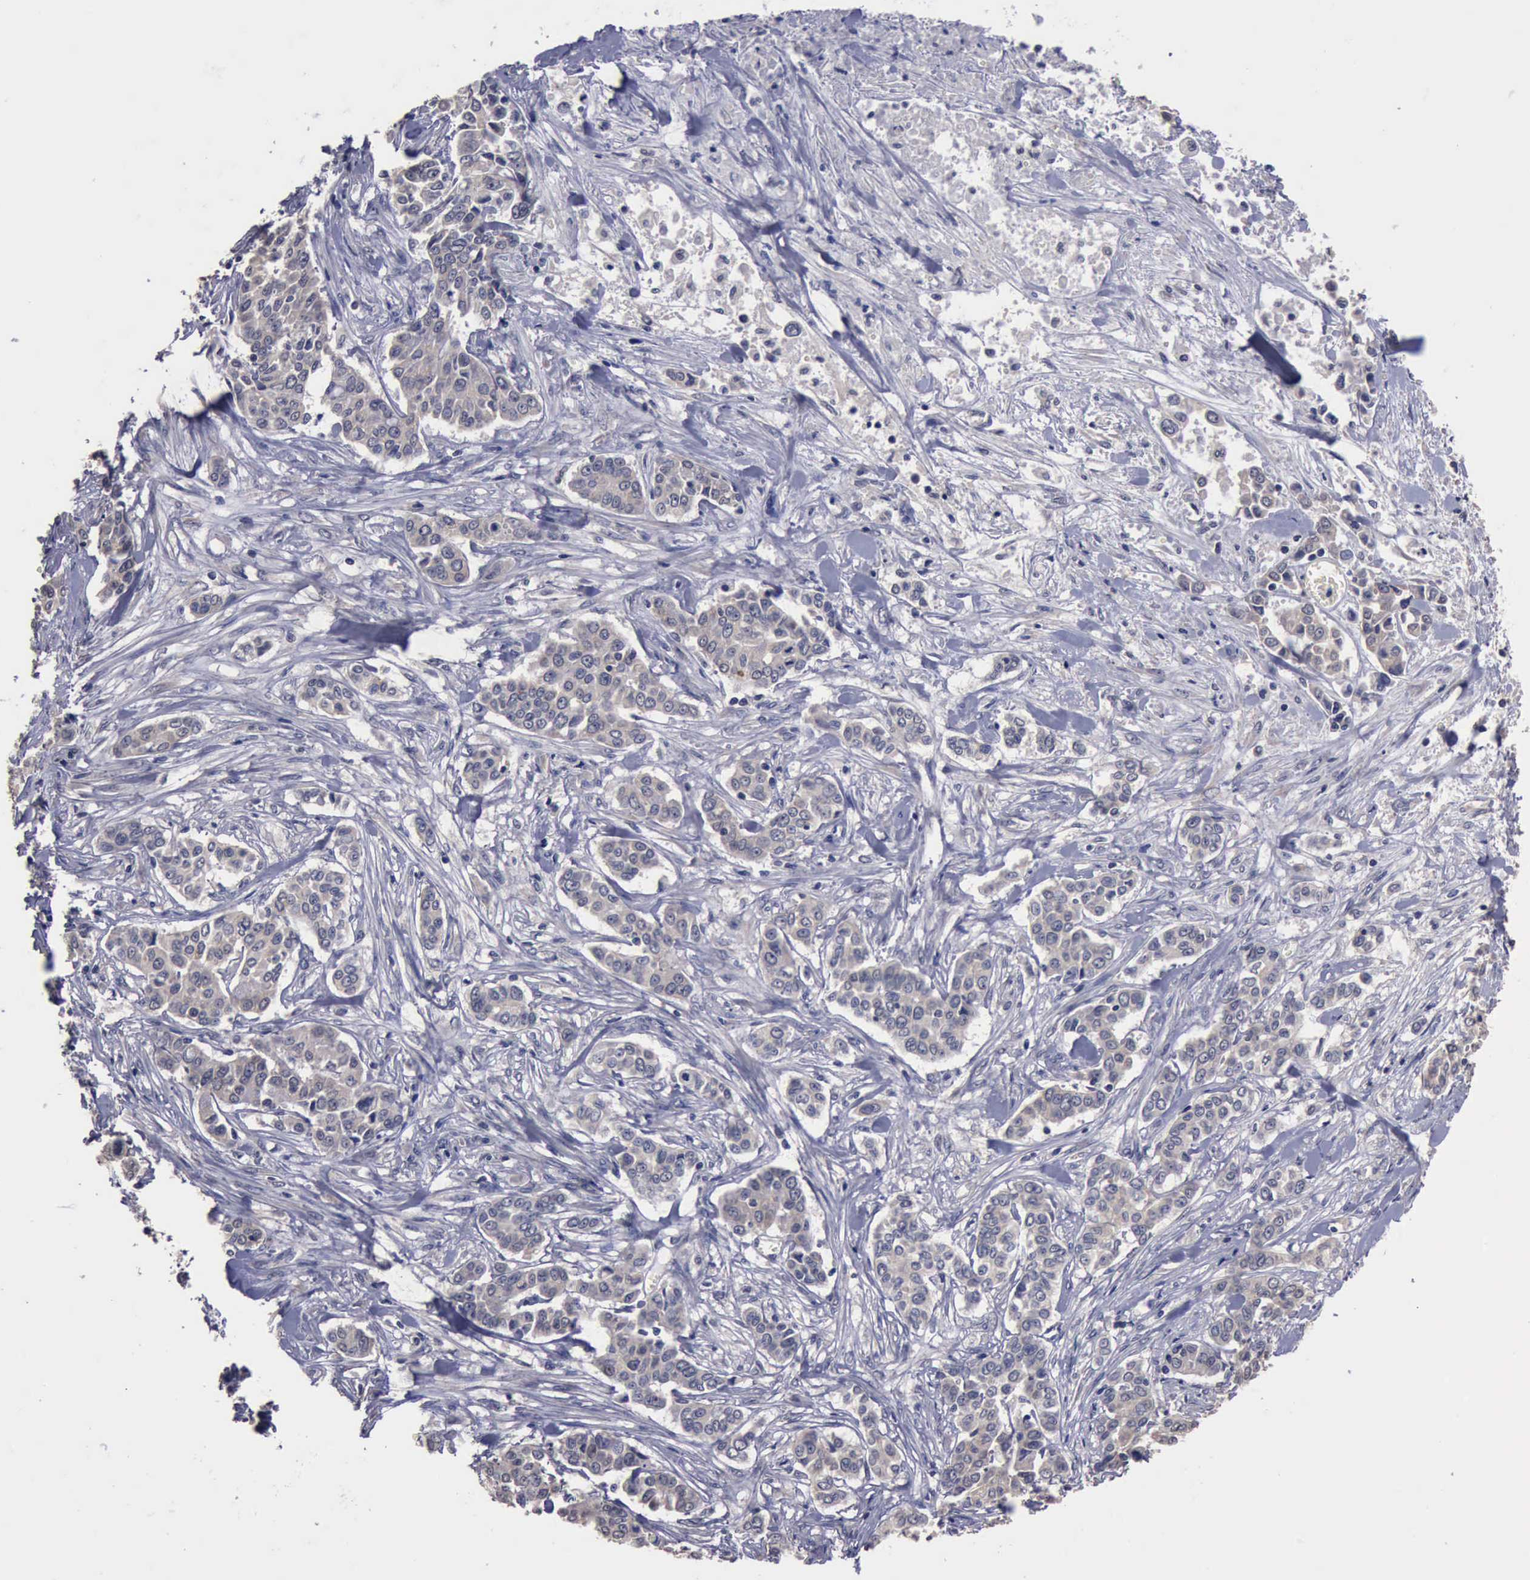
{"staining": {"intensity": "weak", "quantity": "<25%", "location": "cytoplasmic/membranous"}, "tissue": "pancreatic cancer", "cell_type": "Tumor cells", "image_type": "cancer", "snomed": [{"axis": "morphology", "description": "Adenocarcinoma, NOS"}, {"axis": "topography", "description": "Pancreas"}], "caption": "Histopathology image shows no protein staining in tumor cells of pancreatic cancer (adenocarcinoma) tissue.", "gene": "CRKL", "patient": {"sex": "female", "age": 52}}